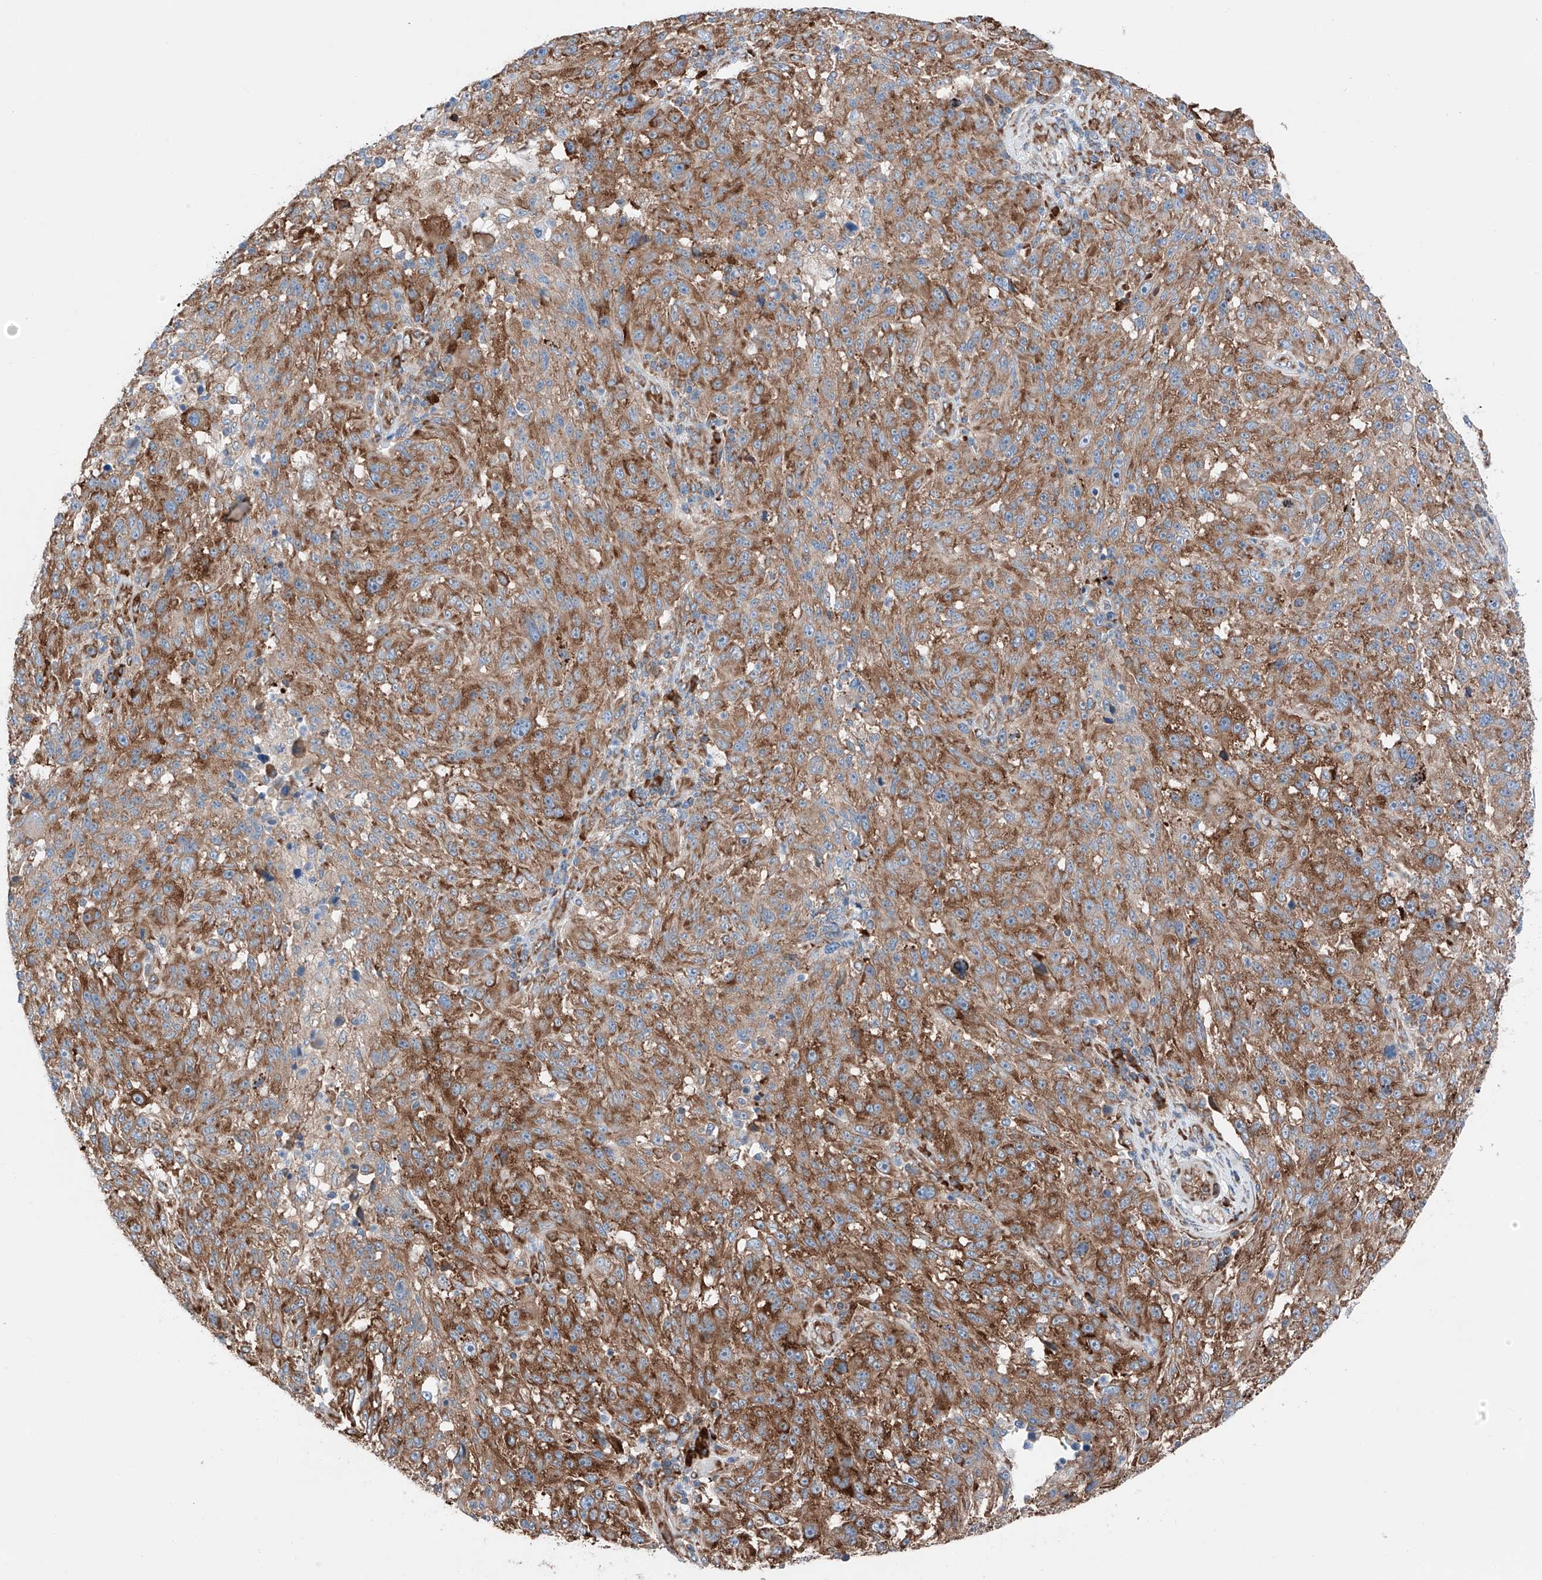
{"staining": {"intensity": "moderate", "quantity": ">75%", "location": "cytoplasmic/membranous"}, "tissue": "melanoma", "cell_type": "Tumor cells", "image_type": "cancer", "snomed": [{"axis": "morphology", "description": "Malignant melanoma, NOS"}, {"axis": "topography", "description": "Skin"}], "caption": "The image shows a brown stain indicating the presence of a protein in the cytoplasmic/membranous of tumor cells in malignant melanoma.", "gene": "CRELD1", "patient": {"sex": "male", "age": 53}}